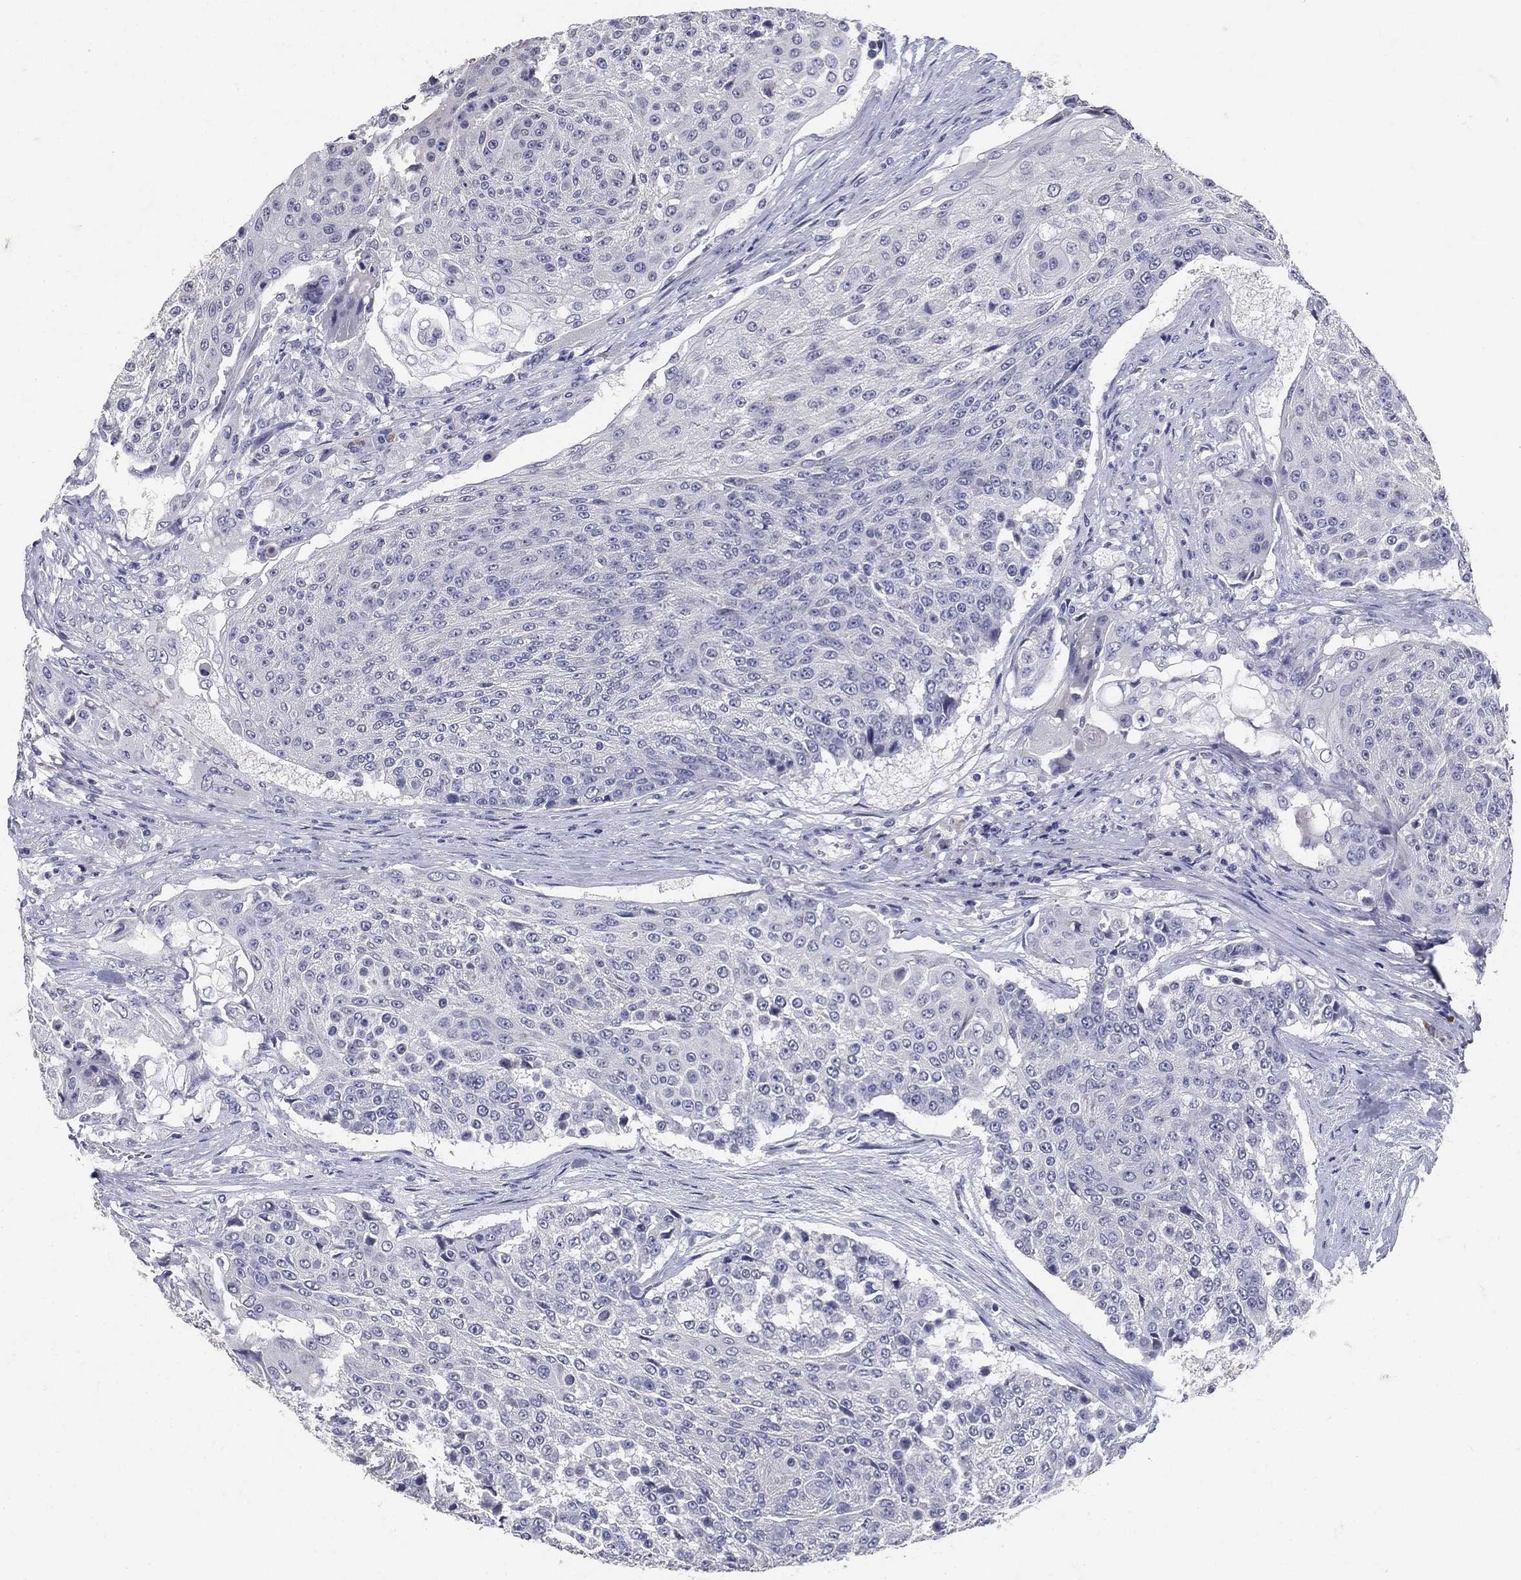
{"staining": {"intensity": "negative", "quantity": "none", "location": "none"}, "tissue": "urothelial cancer", "cell_type": "Tumor cells", "image_type": "cancer", "snomed": [{"axis": "morphology", "description": "Urothelial carcinoma, High grade"}, {"axis": "topography", "description": "Urinary bladder"}], "caption": "The micrograph exhibits no significant expression in tumor cells of urothelial cancer.", "gene": "POMC", "patient": {"sex": "female", "age": 63}}